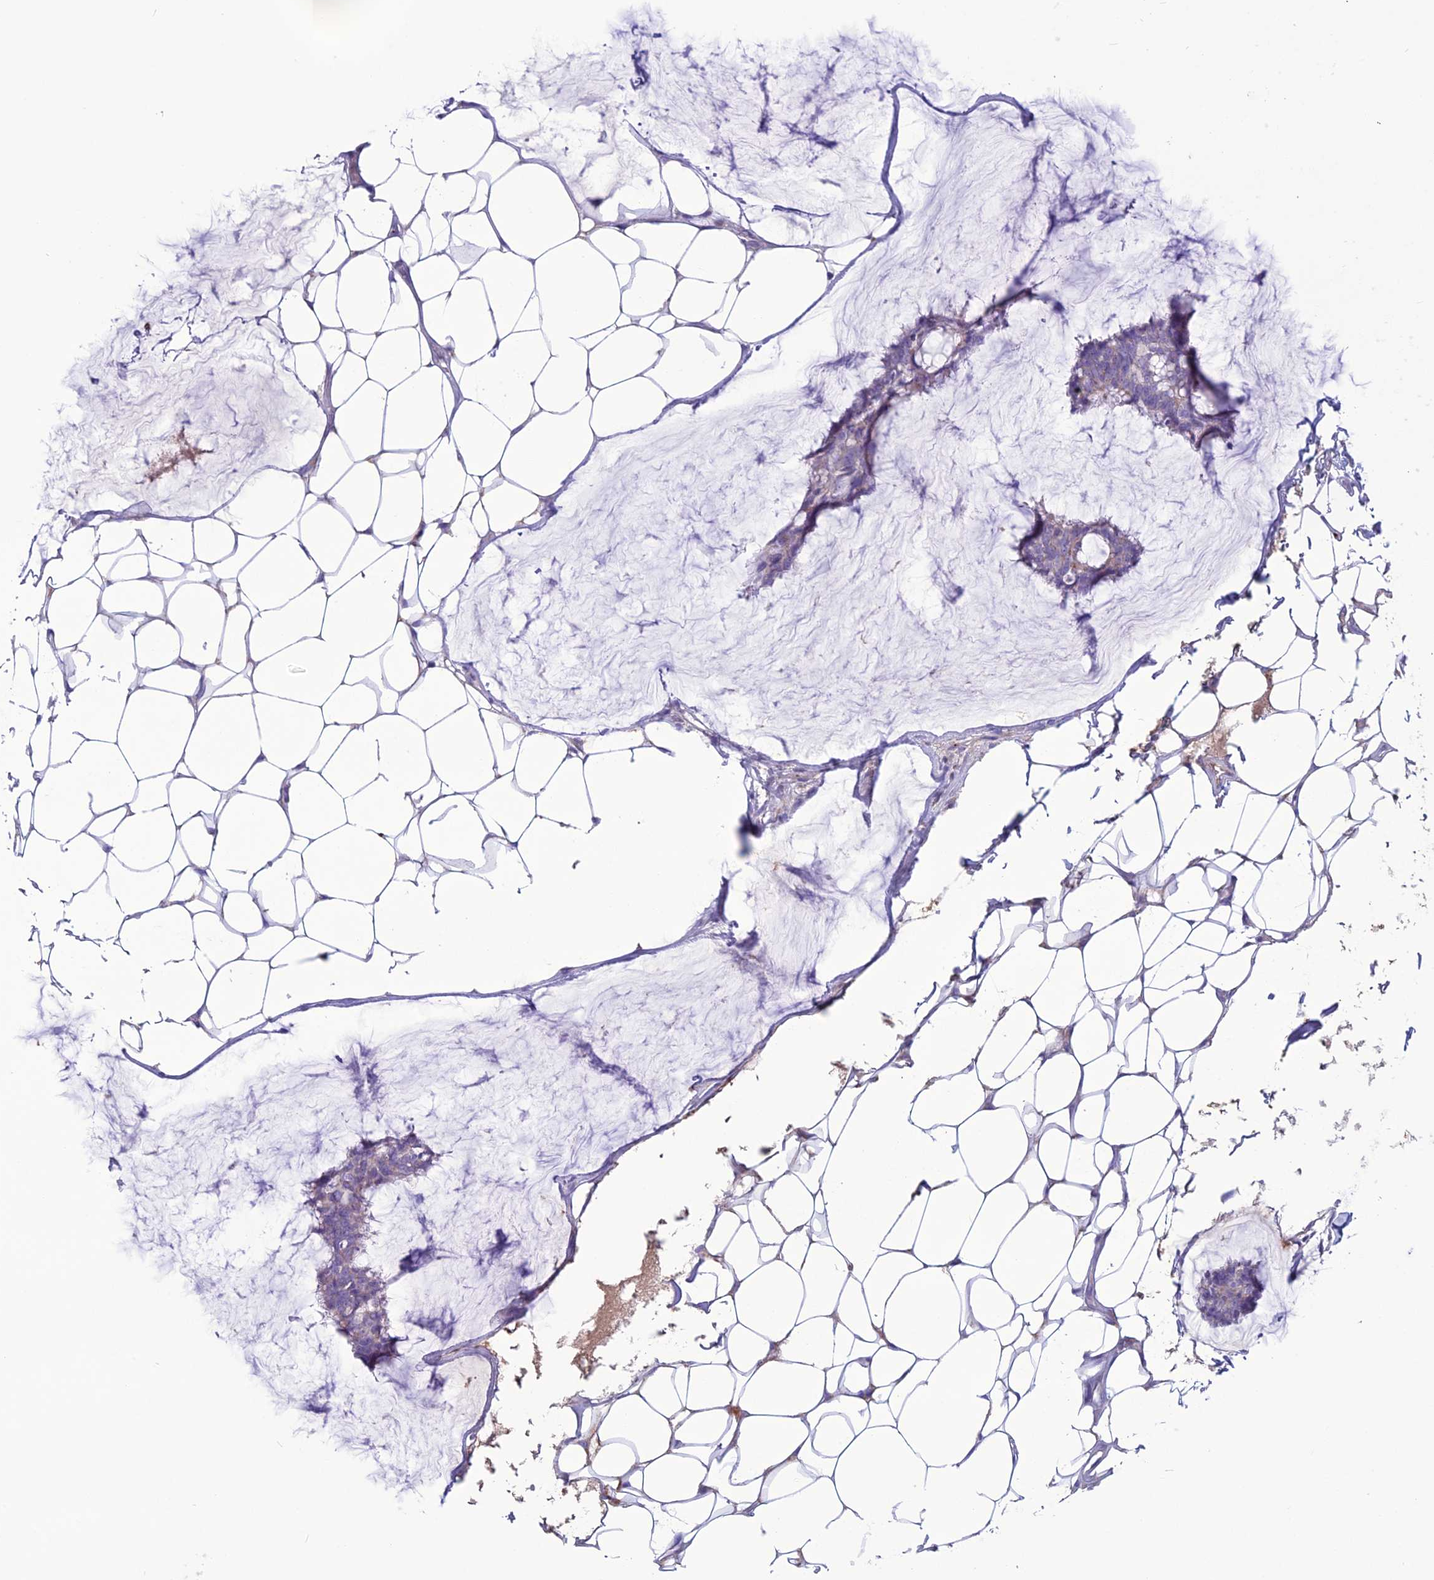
{"staining": {"intensity": "negative", "quantity": "none", "location": "none"}, "tissue": "breast cancer", "cell_type": "Tumor cells", "image_type": "cancer", "snomed": [{"axis": "morphology", "description": "Duct carcinoma"}, {"axis": "topography", "description": "Breast"}], "caption": "The micrograph exhibits no significant expression in tumor cells of infiltrating ductal carcinoma (breast). (DAB IHC visualized using brightfield microscopy, high magnification).", "gene": "C21orf140", "patient": {"sex": "female", "age": 93}}